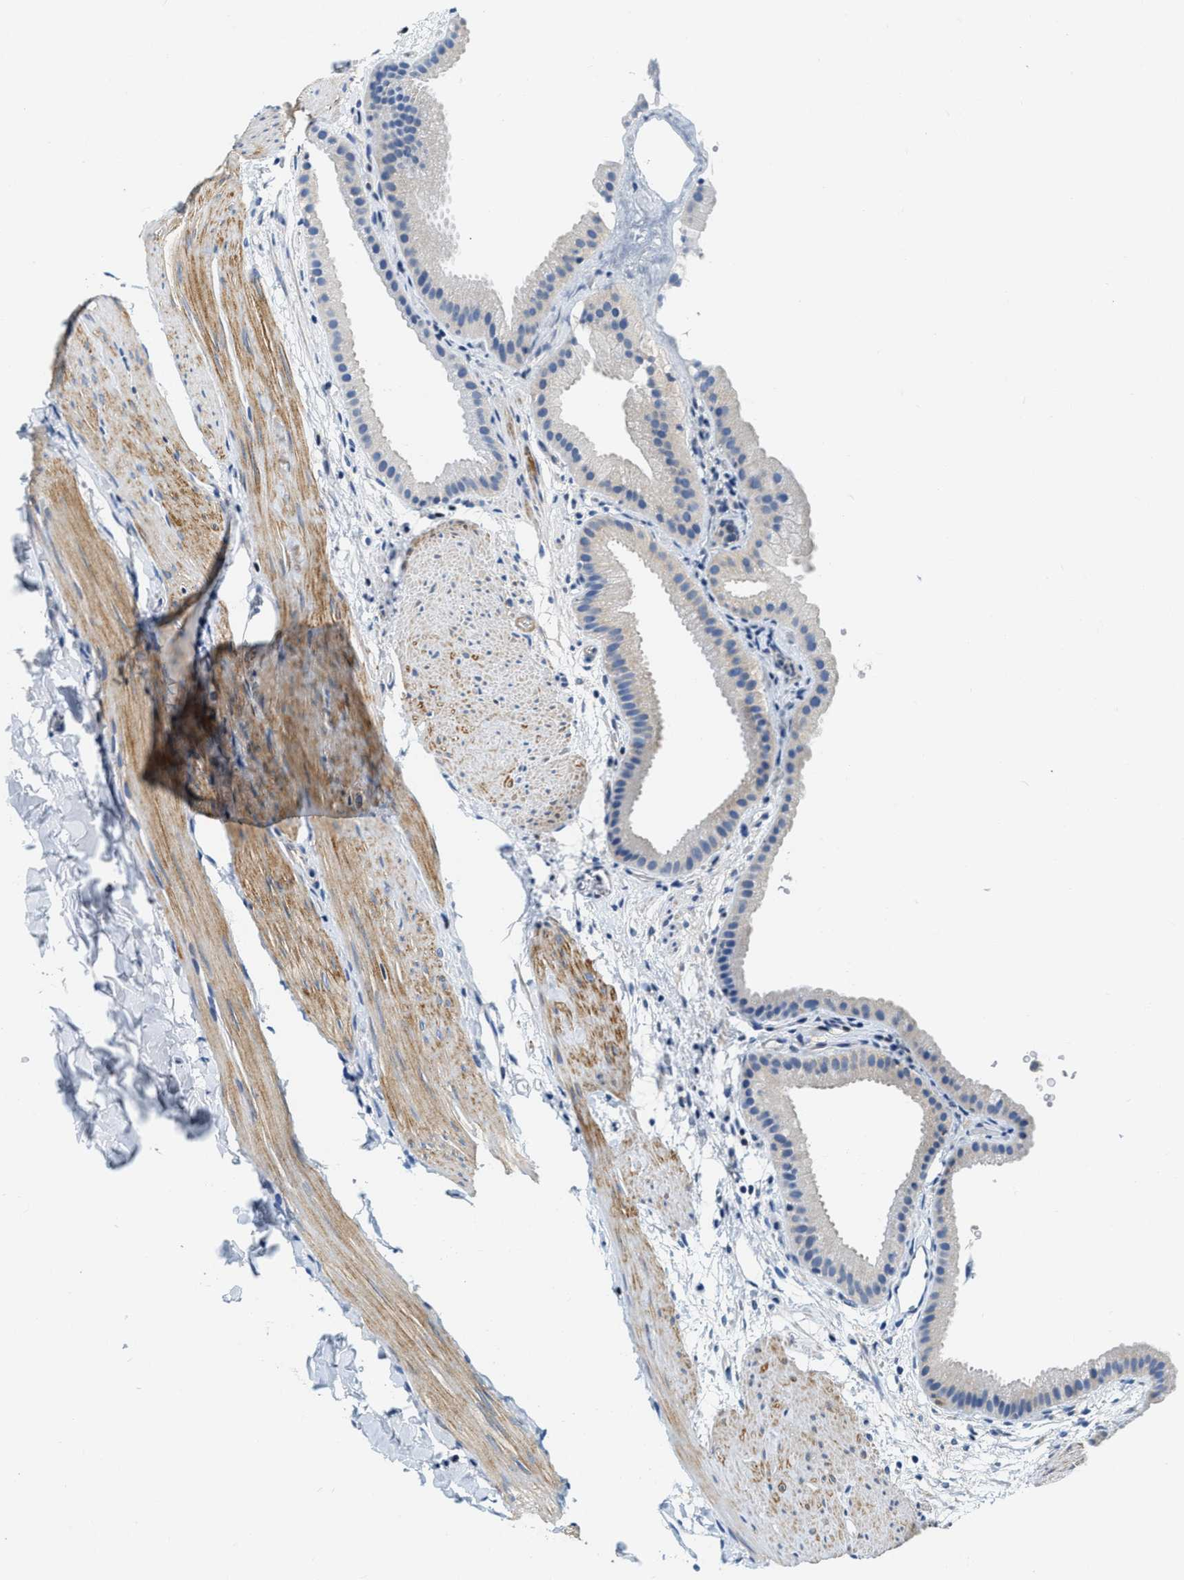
{"staining": {"intensity": "negative", "quantity": "none", "location": "none"}, "tissue": "gallbladder", "cell_type": "Glandular cells", "image_type": "normal", "snomed": [{"axis": "morphology", "description": "Normal tissue, NOS"}, {"axis": "topography", "description": "Gallbladder"}], "caption": "Immunohistochemistry of normal human gallbladder demonstrates no expression in glandular cells.", "gene": "EIF2AK2", "patient": {"sex": "female", "age": 64}}